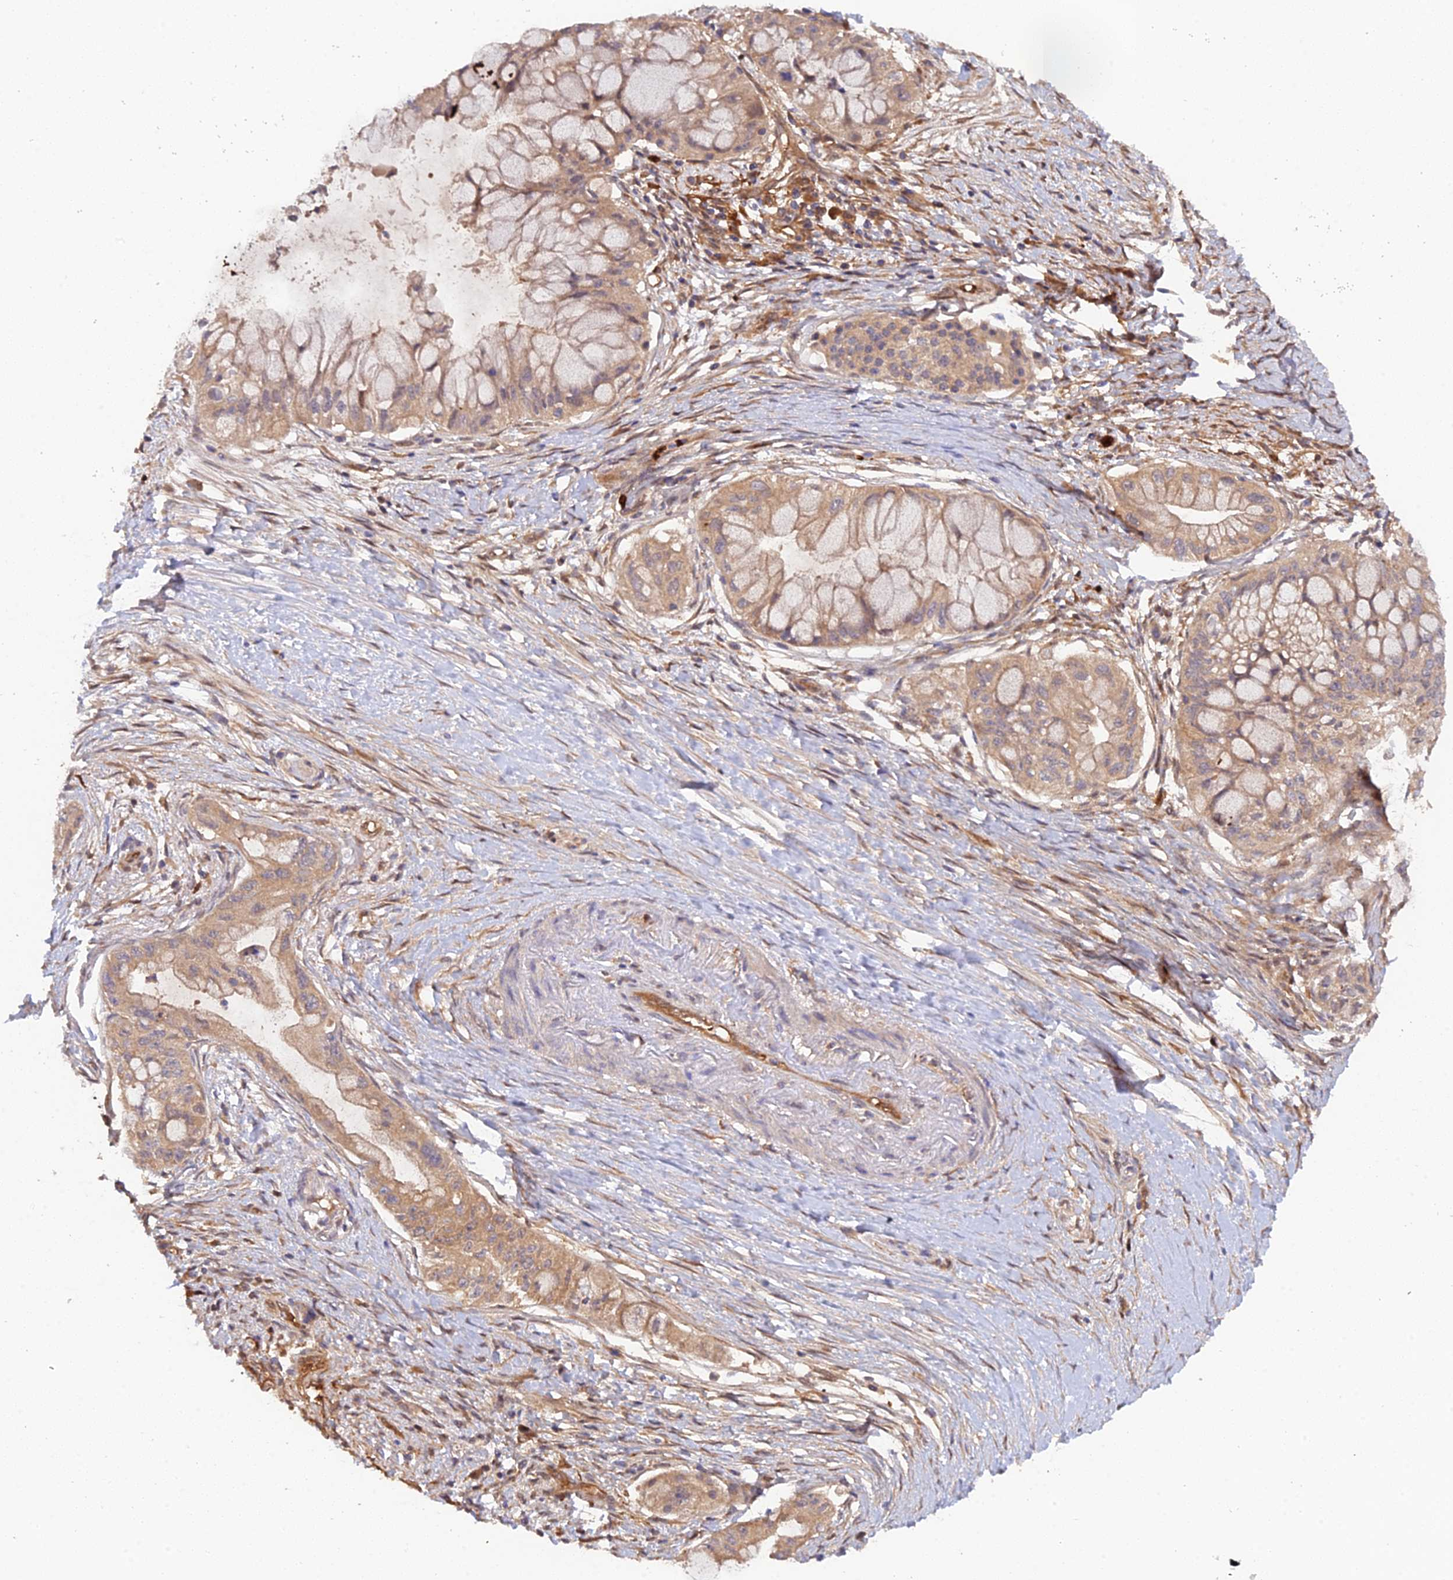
{"staining": {"intensity": "moderate", "quantity": ">75%", "location": "cytoplasmic/membranous"}, "tissue": "pancreatic cancer", "cell_type": "Tumor cells", "image_type": "cancer", "snomed": [{"axis": "morphology", "description": "Adenocarcinoma, NOS"}, {"axis": "topography", "description": "Pancreas"}], "caption": "Pancreatic cancer stained for a protein (brown) demonstrates moderate cytoplasmic/membranous positive staining in about >75% of tumor cells.", "gene": "ARL2BP", "patient": {"sex": "male", "age": 48}}